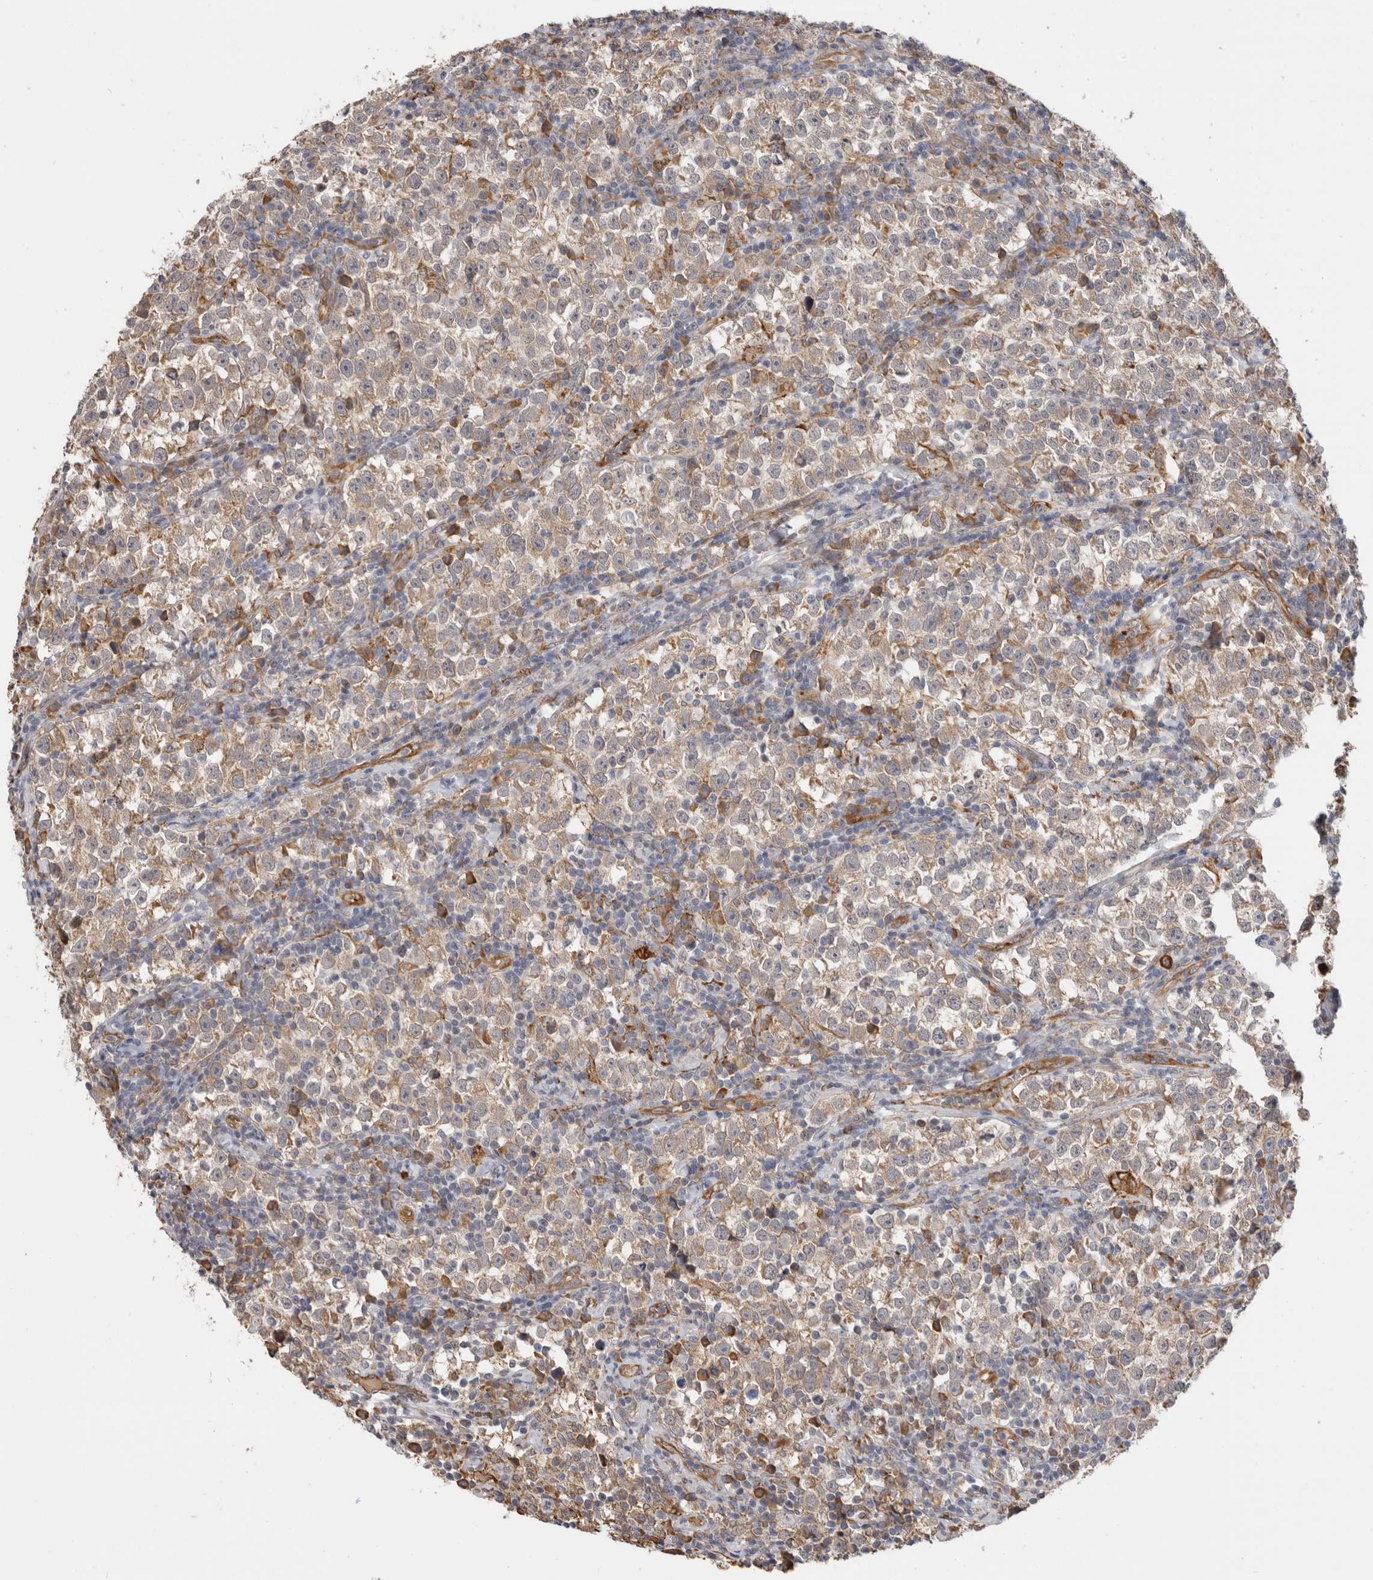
{"staining": {"intensity": "moderate", "quantity": "<25%", "location": "cytoplasmic/membranous"}, "tissue": "testis cancer", "cell_type": "Tumor cells", "image_type": "cancer", "snomed": [{"axis": "morphology", "description": "Normal tissue, NOS"}, {"axis": "morphology", "description": "Seminoma, NOS"}, {"axis": "topography", "description": "Testis"}], "caption": "The photomicrograph reveals staining of seminoma (testis), revealing moderate cytoplasmic/membranous protein staining (brown color) within tumor cells.", "gene": "CDC42BPB", "patient": {"sex": "male", "age": 43}}